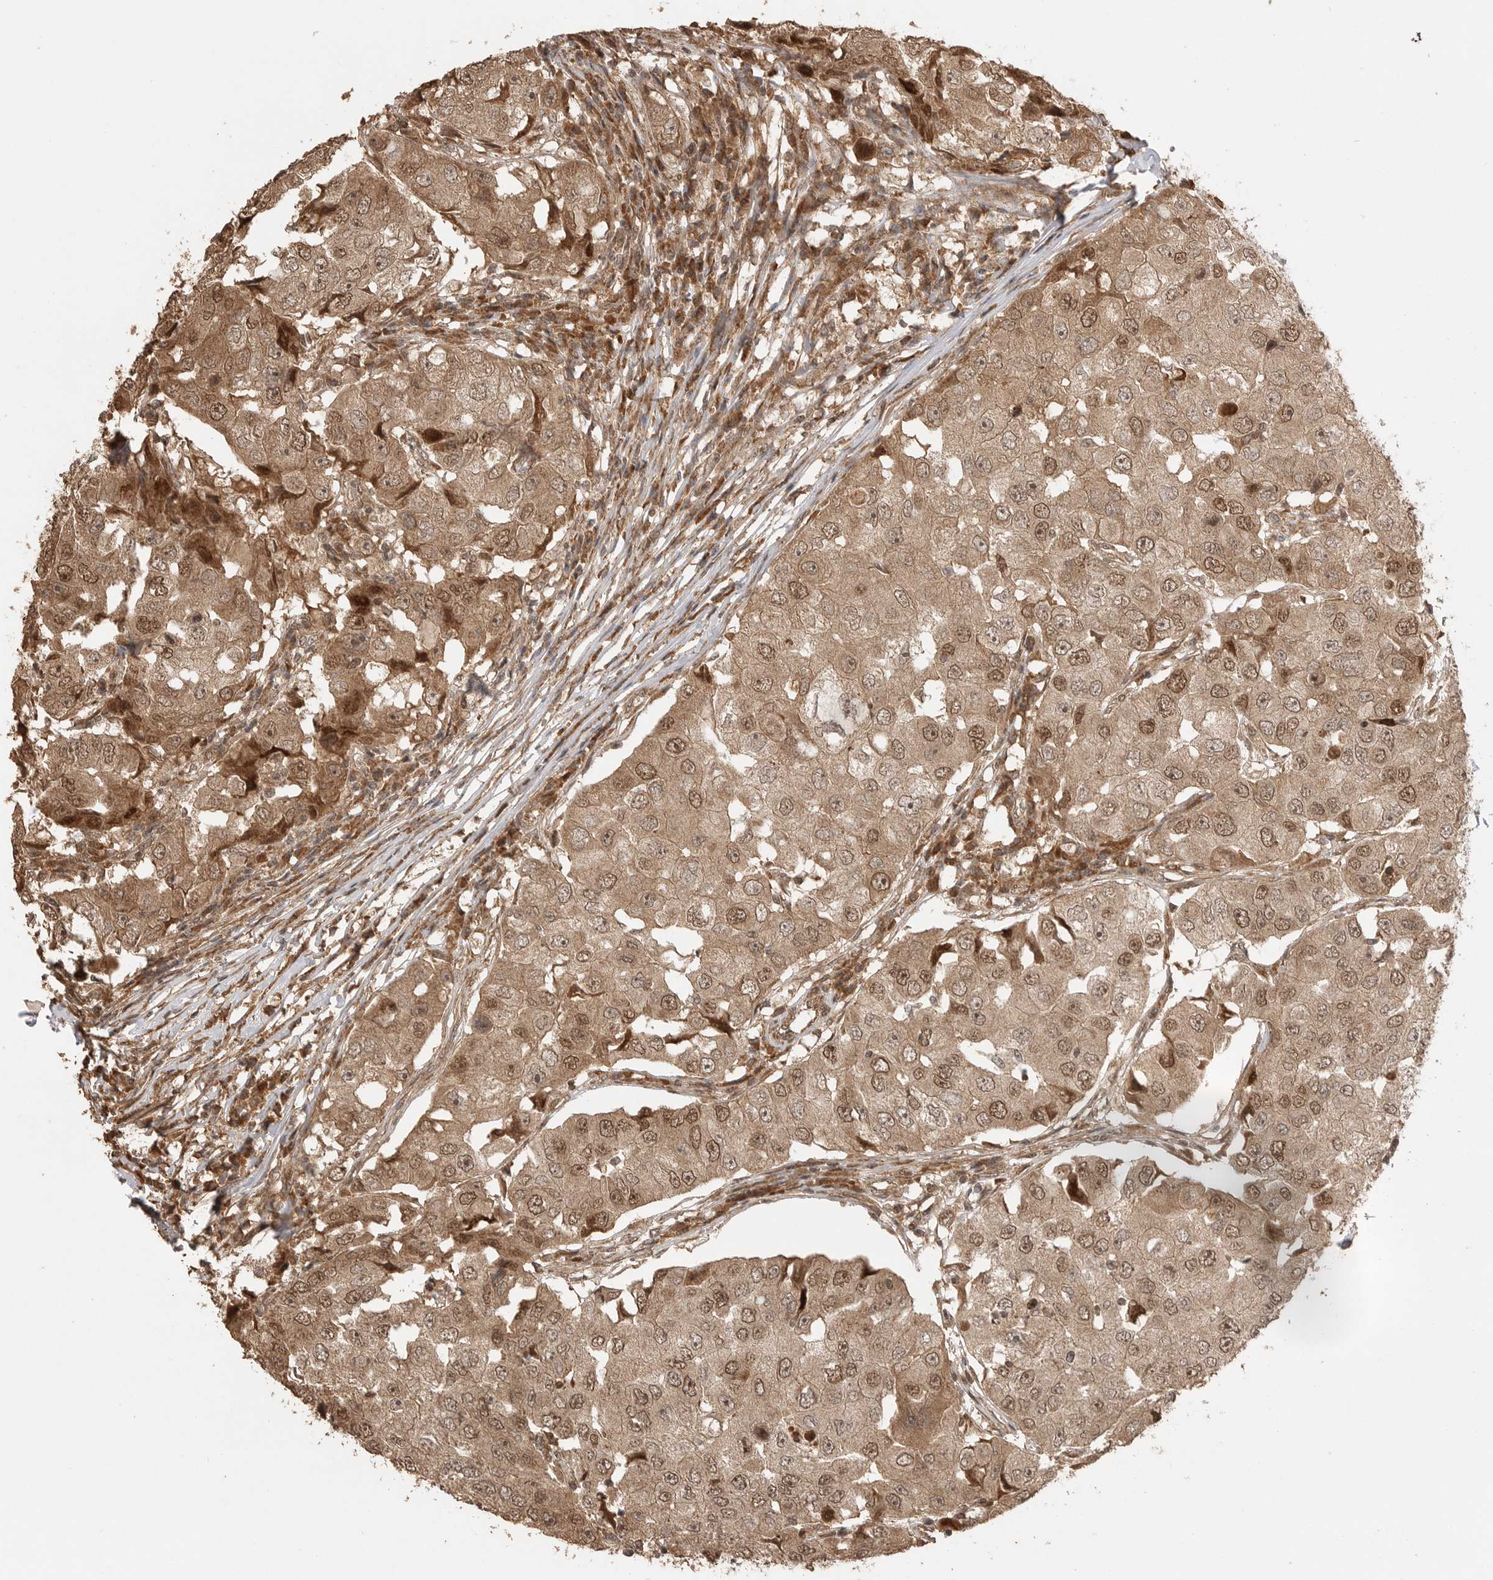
{"staining": {"intensity": "moderate", "quantity": ">75%", "location": "cytoplasmic/membranous,nuclear"}, "tissue": "breast cancer", "cell_type": "Tumor cells", "image_type": "cancer", "snomed": [{"axis": "morphology", "description": "Duct carcinoma"}, {"axis": "topography", "description": "Breast"}], "caption": "This photomicrograph displays immunohistochemistry (IHC) staining of intraductal carcinoma (breast), with medium moderate cytoplasmic/membranous and nuclear staining in about >75% of tumor cells.", "gene": "BOC", "patient": {"sex": "female", "age": 27}}